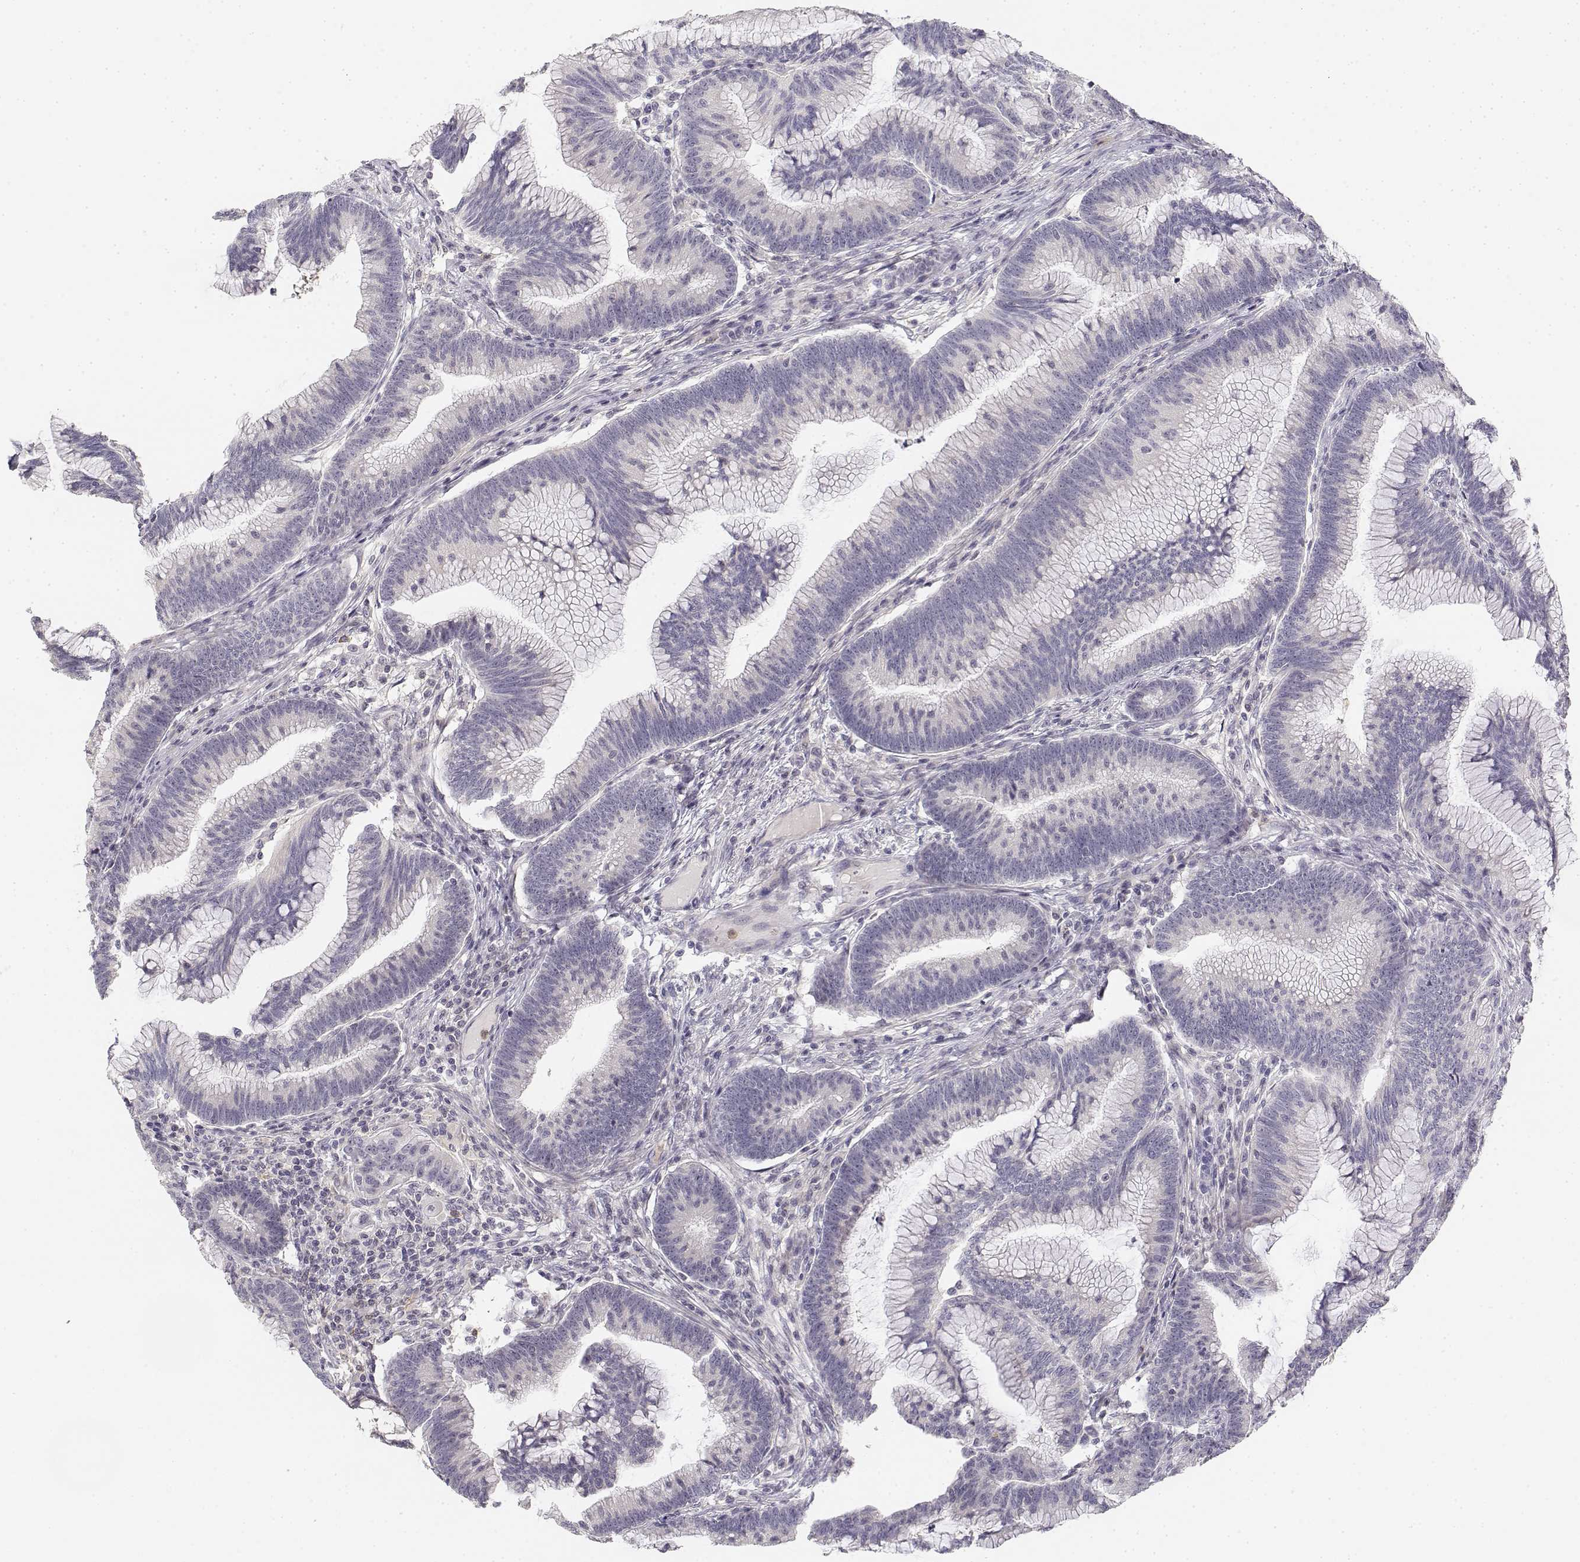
{"staining": {"intensity": "negative", "quantity": "none", "location": "none"}, "tissue": "colorectal cancer", "cell_type": "Tumor cells", "image_type": "cancer", "snomed": [{"axis": "morphology", "description": "Adenocarcinoma, NOS"}, {"axis": "topography", "description": "Colon"}], "caption": "Immunohistochemical staining of human colorectal cancer exhibits no significant staining in tumor cells.", "gene": "GLIPR1L2", "patient": {"sex": "female", "age": 78}}